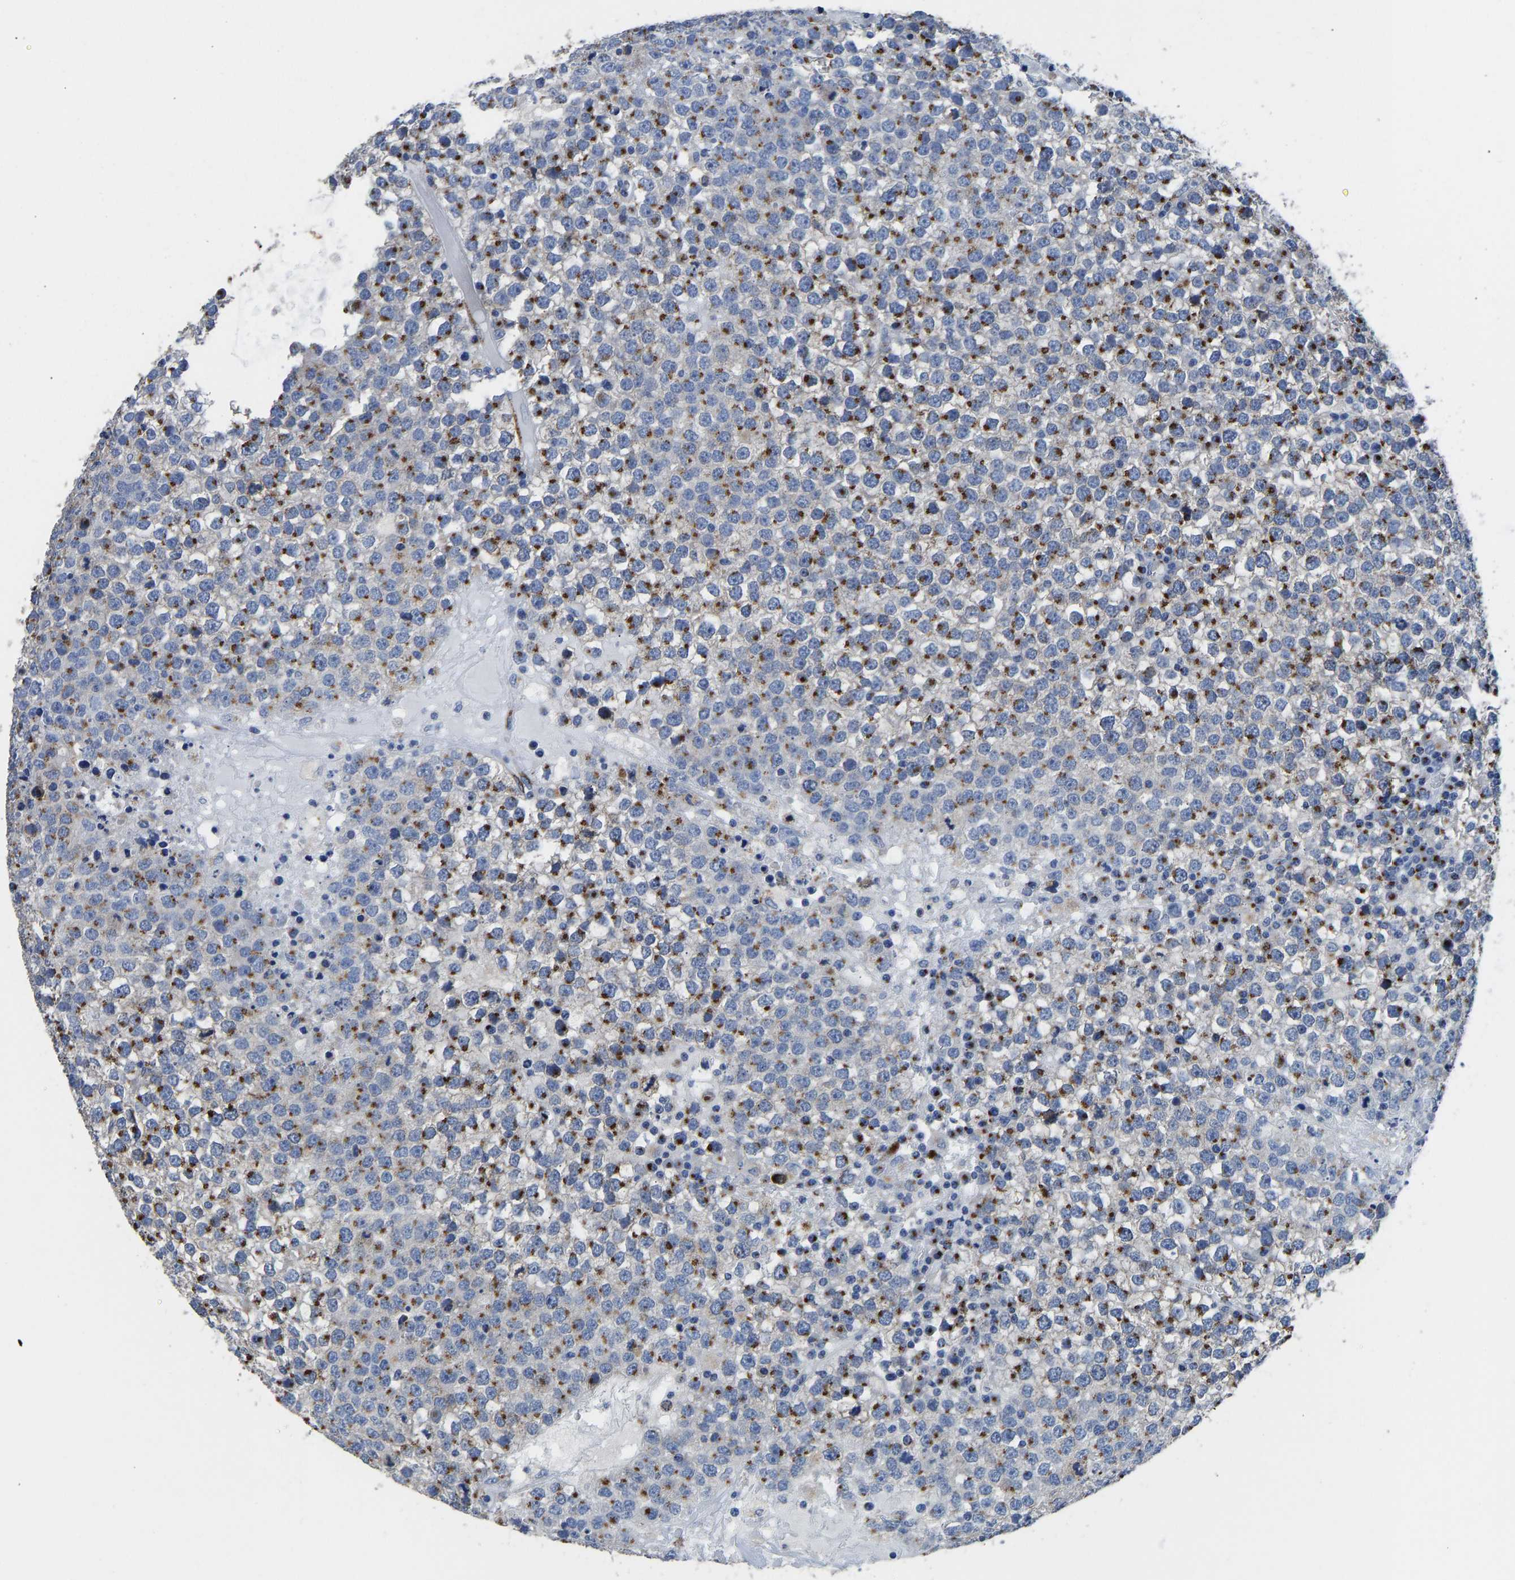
{"staining": {"intensity": "moderate", "quantity": ">75%", "location": "cytoplasmic/membranous"}, "tissue": "testis cancer", "cell_type": "Tumor cells", "image_type": "cancer", "snomed": [{"axis": "morphology", "description": "Seminoma, NOS"}, {"axis": "topography", "description": "Testis"}], "caption": "A photomicrograph of human testis cancer (seminoma) stained for a protein exhibits moderate cytoplasmic/membranous brown staining in tumor cells. Ihc stains the protein of interest in brown and the nuclei are stained blue.", "gene": "TMEM87A", "patient": {"sex": "male", "age": 65}}